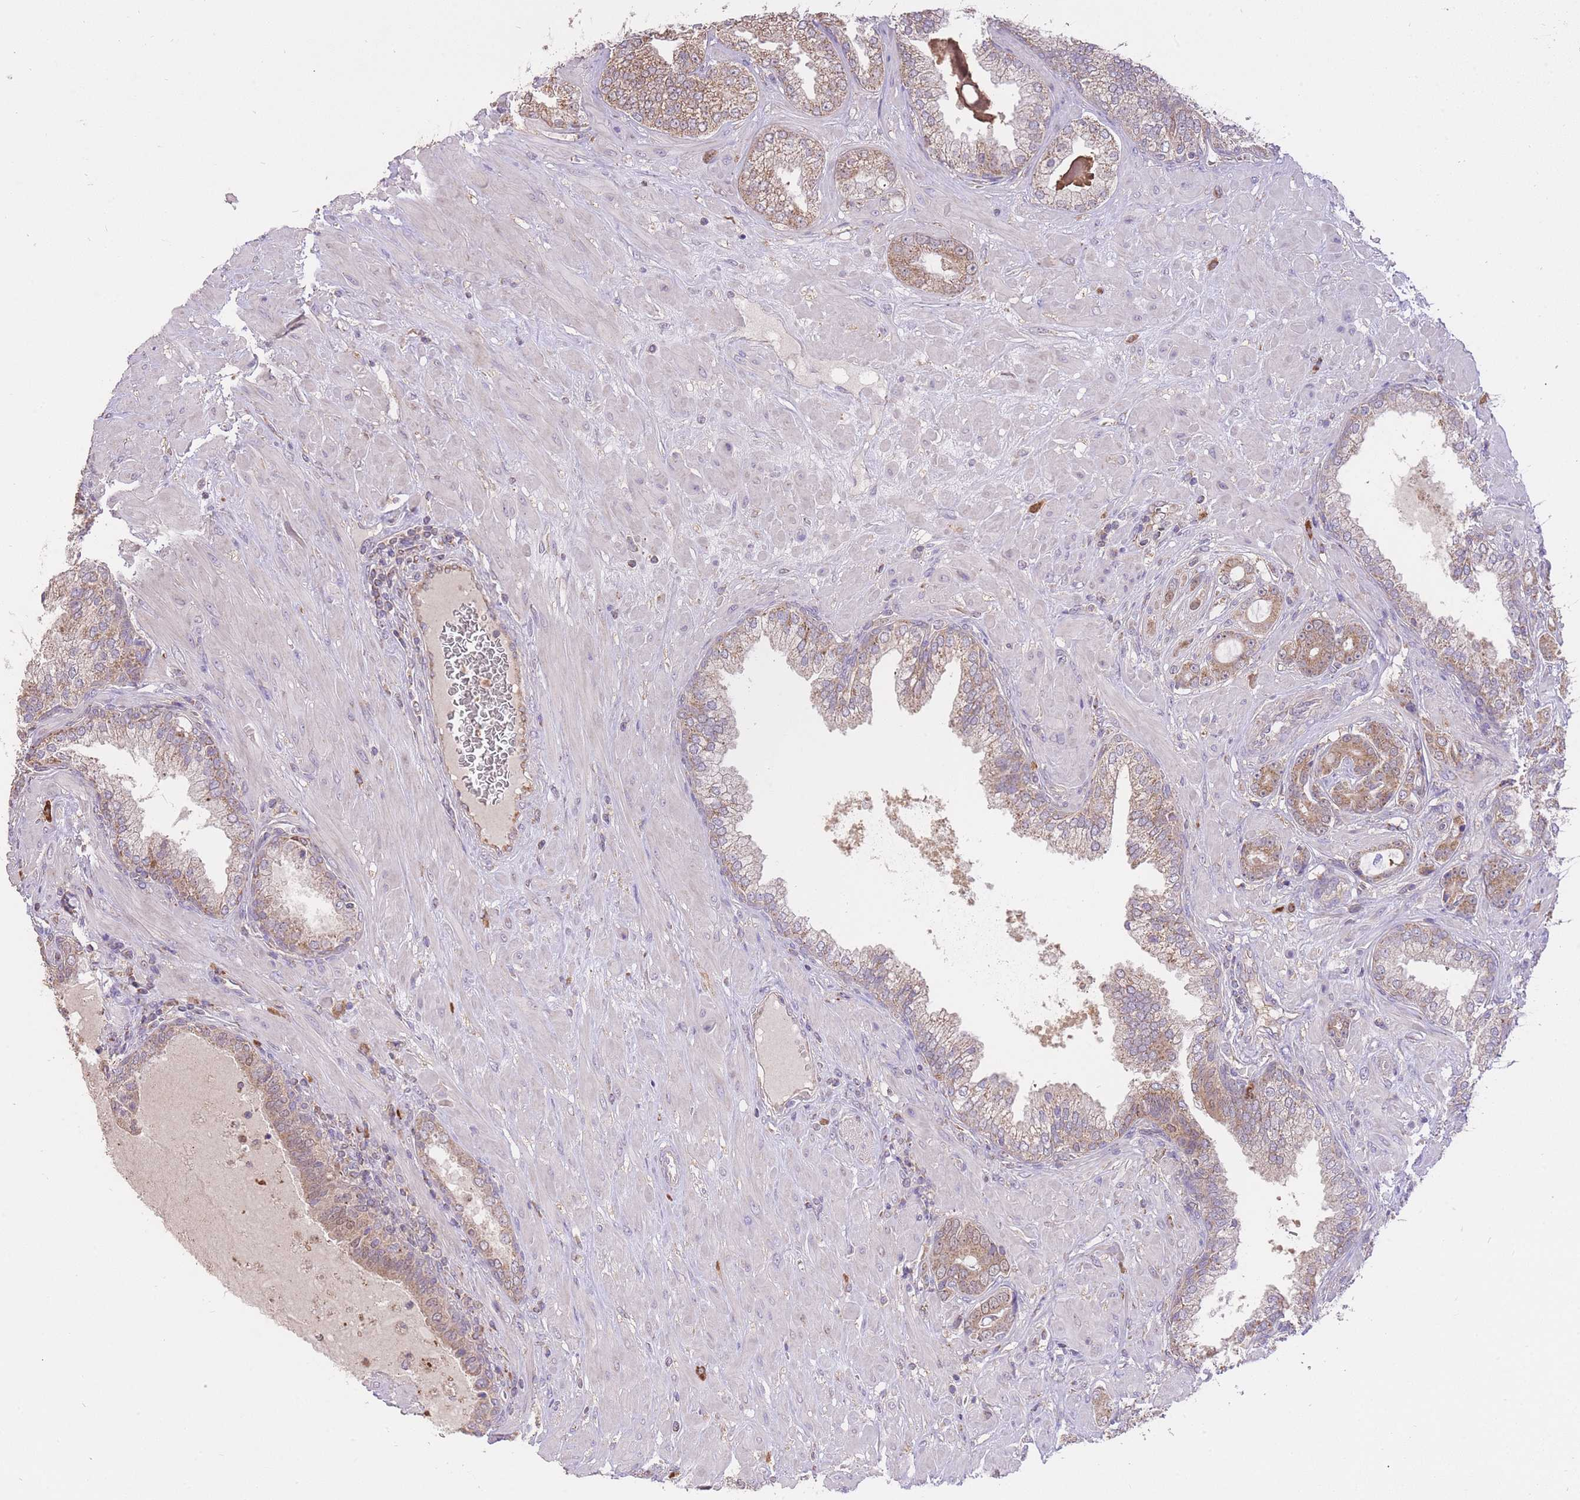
{"staining": {"intensity": "moderate", "quantity": ">75%", "location": "cytoplasmic/membranous"}, "tissue": "prostate cancer", "cell_type": "Tumor cells", "image_type": "cancer", "snomed": [{"axis": "morphology", "description": "Adenocarcinoma, High grade"}, {"axis": "topography", "description": "Prostate"}], "caption": "This image displays prostate adenocarcinoma (high-grade) stained with immunohistochemistry to label a protein in brown. The cytoplasmic/membranous of tumor cells show moderate positivity for the protein. Nuclei are counter-stained blue.", "gene": "PREP", "patient": {"sex": "male", "age": 55}}